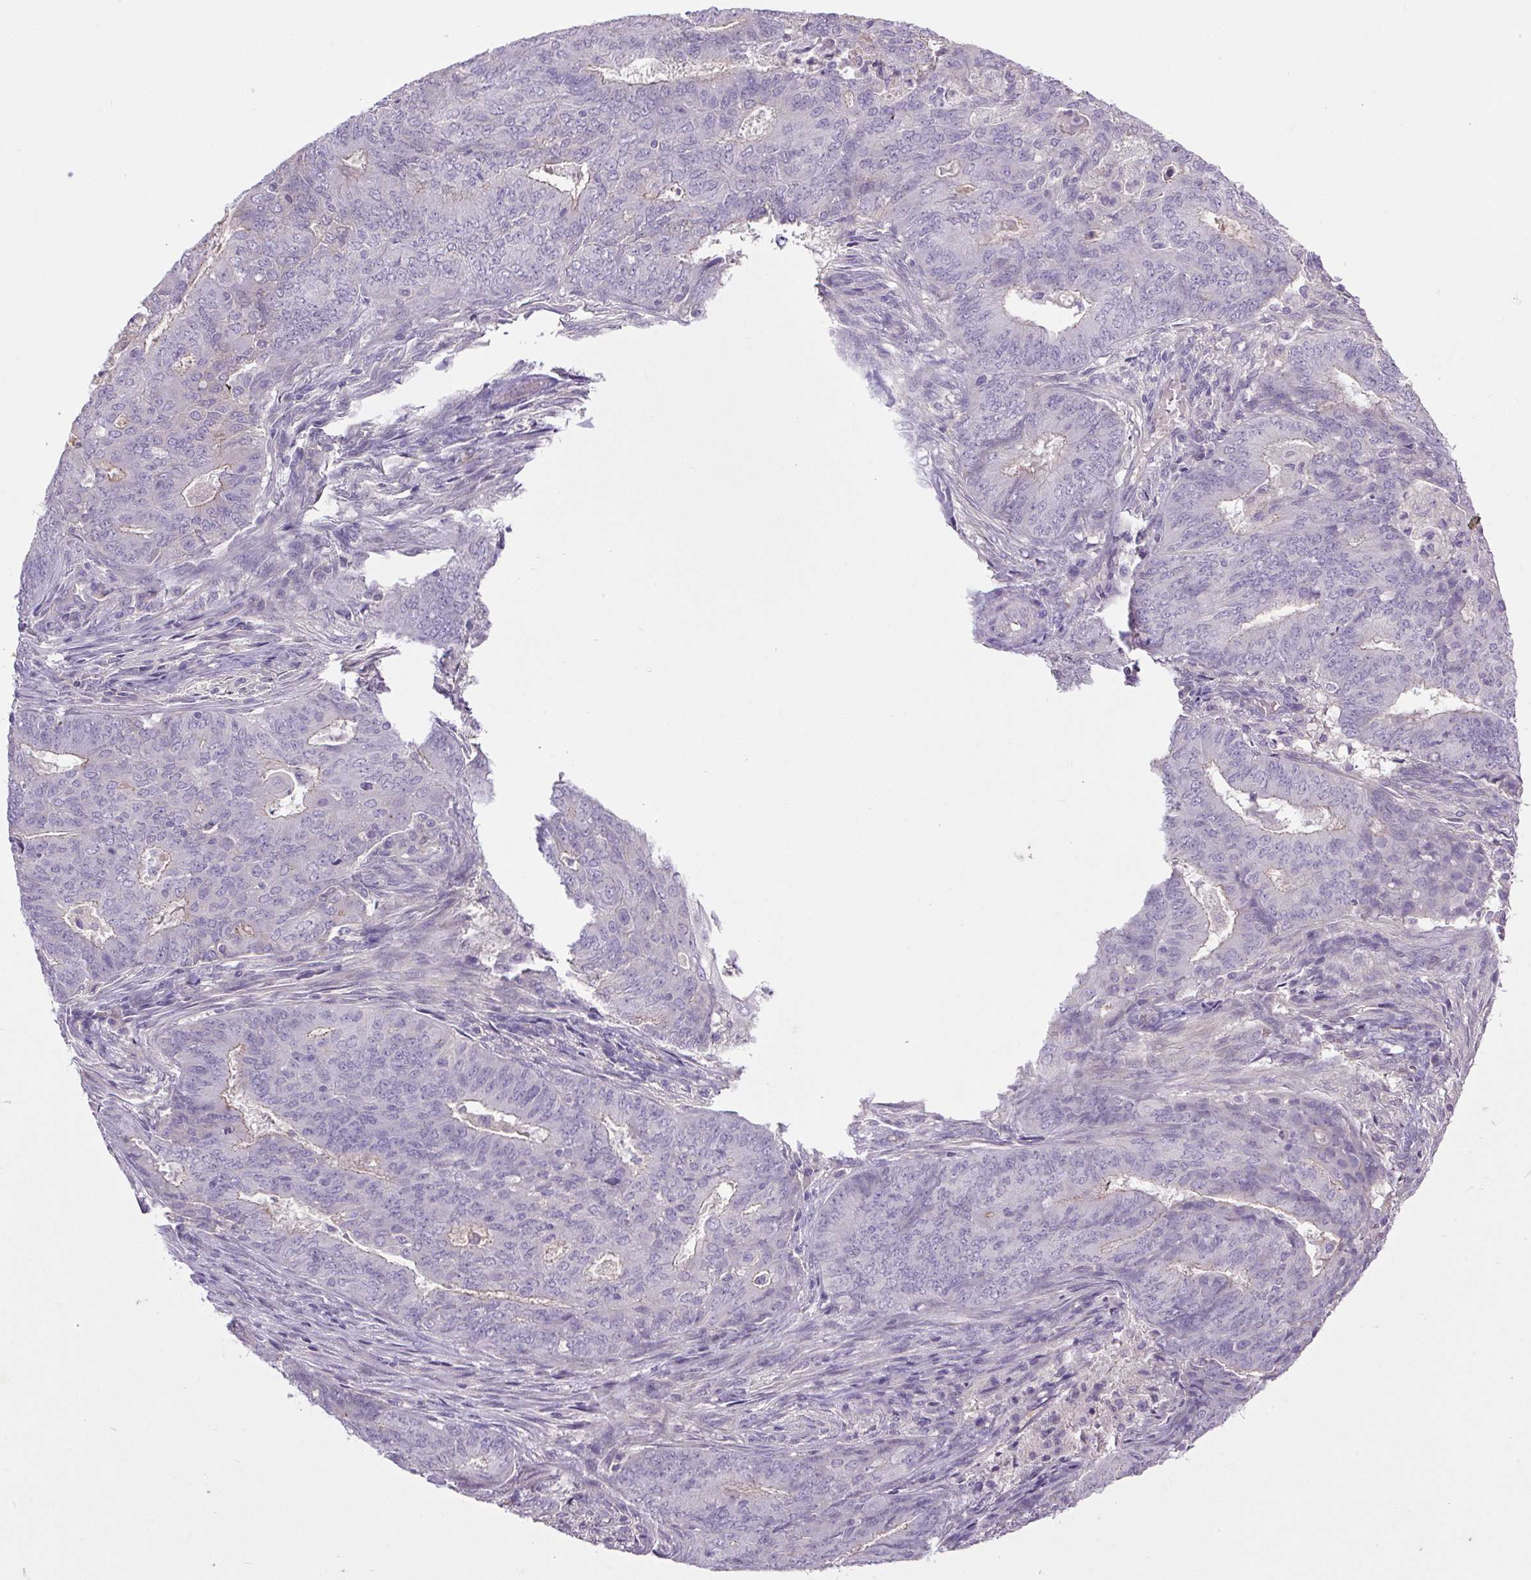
{"staining": {"intensity": "negative", "quantity": "none", "location": "none"}, "tissue": "endometrial cancer", "cell_type": "Tumor cells", "image_type": "cancer", "snomed": [{"axis": "morphology", "description": "Adenocarcinoma, NOS"}, {"axis": "topography", "description": "Endometrium"}], "caption": "High magnification brightfield microscopy of endometrial cancer stained with DAB (brown) and counterstained with hematoxylin (blue): tumor cells show no significant expression.", "gene": "APOC4", "patient": {"sex": "female", "age": 62}}